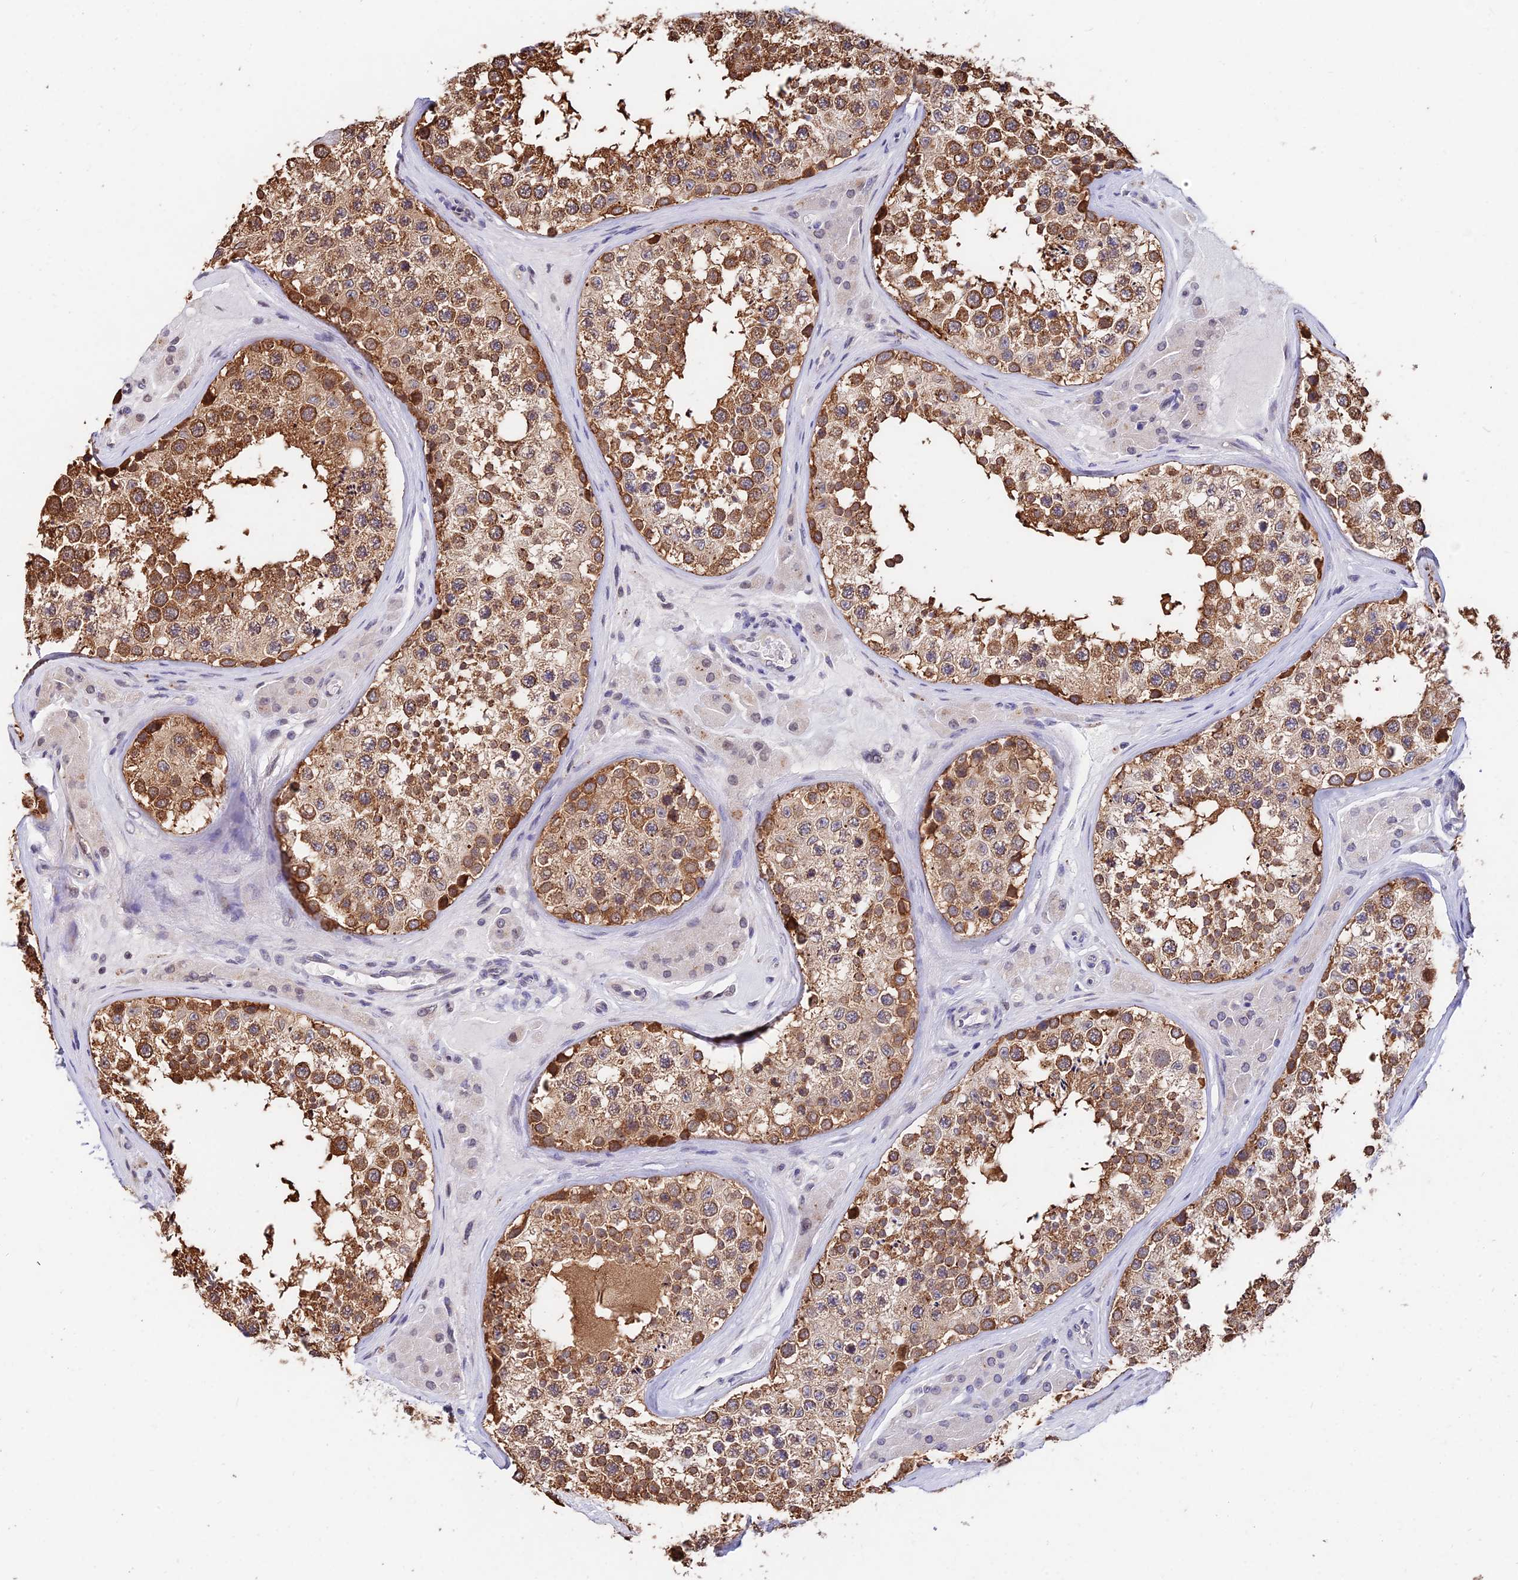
{"staining": {"intensity": "strong", "quantity": ">75%", "location": "cytoplasmic/membranous"}, "tissue": "testis", "cell_type": "Cells in seminiferous ducts", "image_type": "normal", "snomed": [{"axis": "morphology", "description": "Normal tissue, NOS"}, {"axis": "topography", "description": "Testis"}], "caption": "Brown immunohistochemical staining in unremarkable testis displays strong cytoplasmic/membranous expression in approximately >75% of cells in seminiferous ducts. (DAB IHC, brown staining for protein, blue staining for nuclei).", "gene": "INPP4A", "patient": {"sex": "male", "age": 46}}